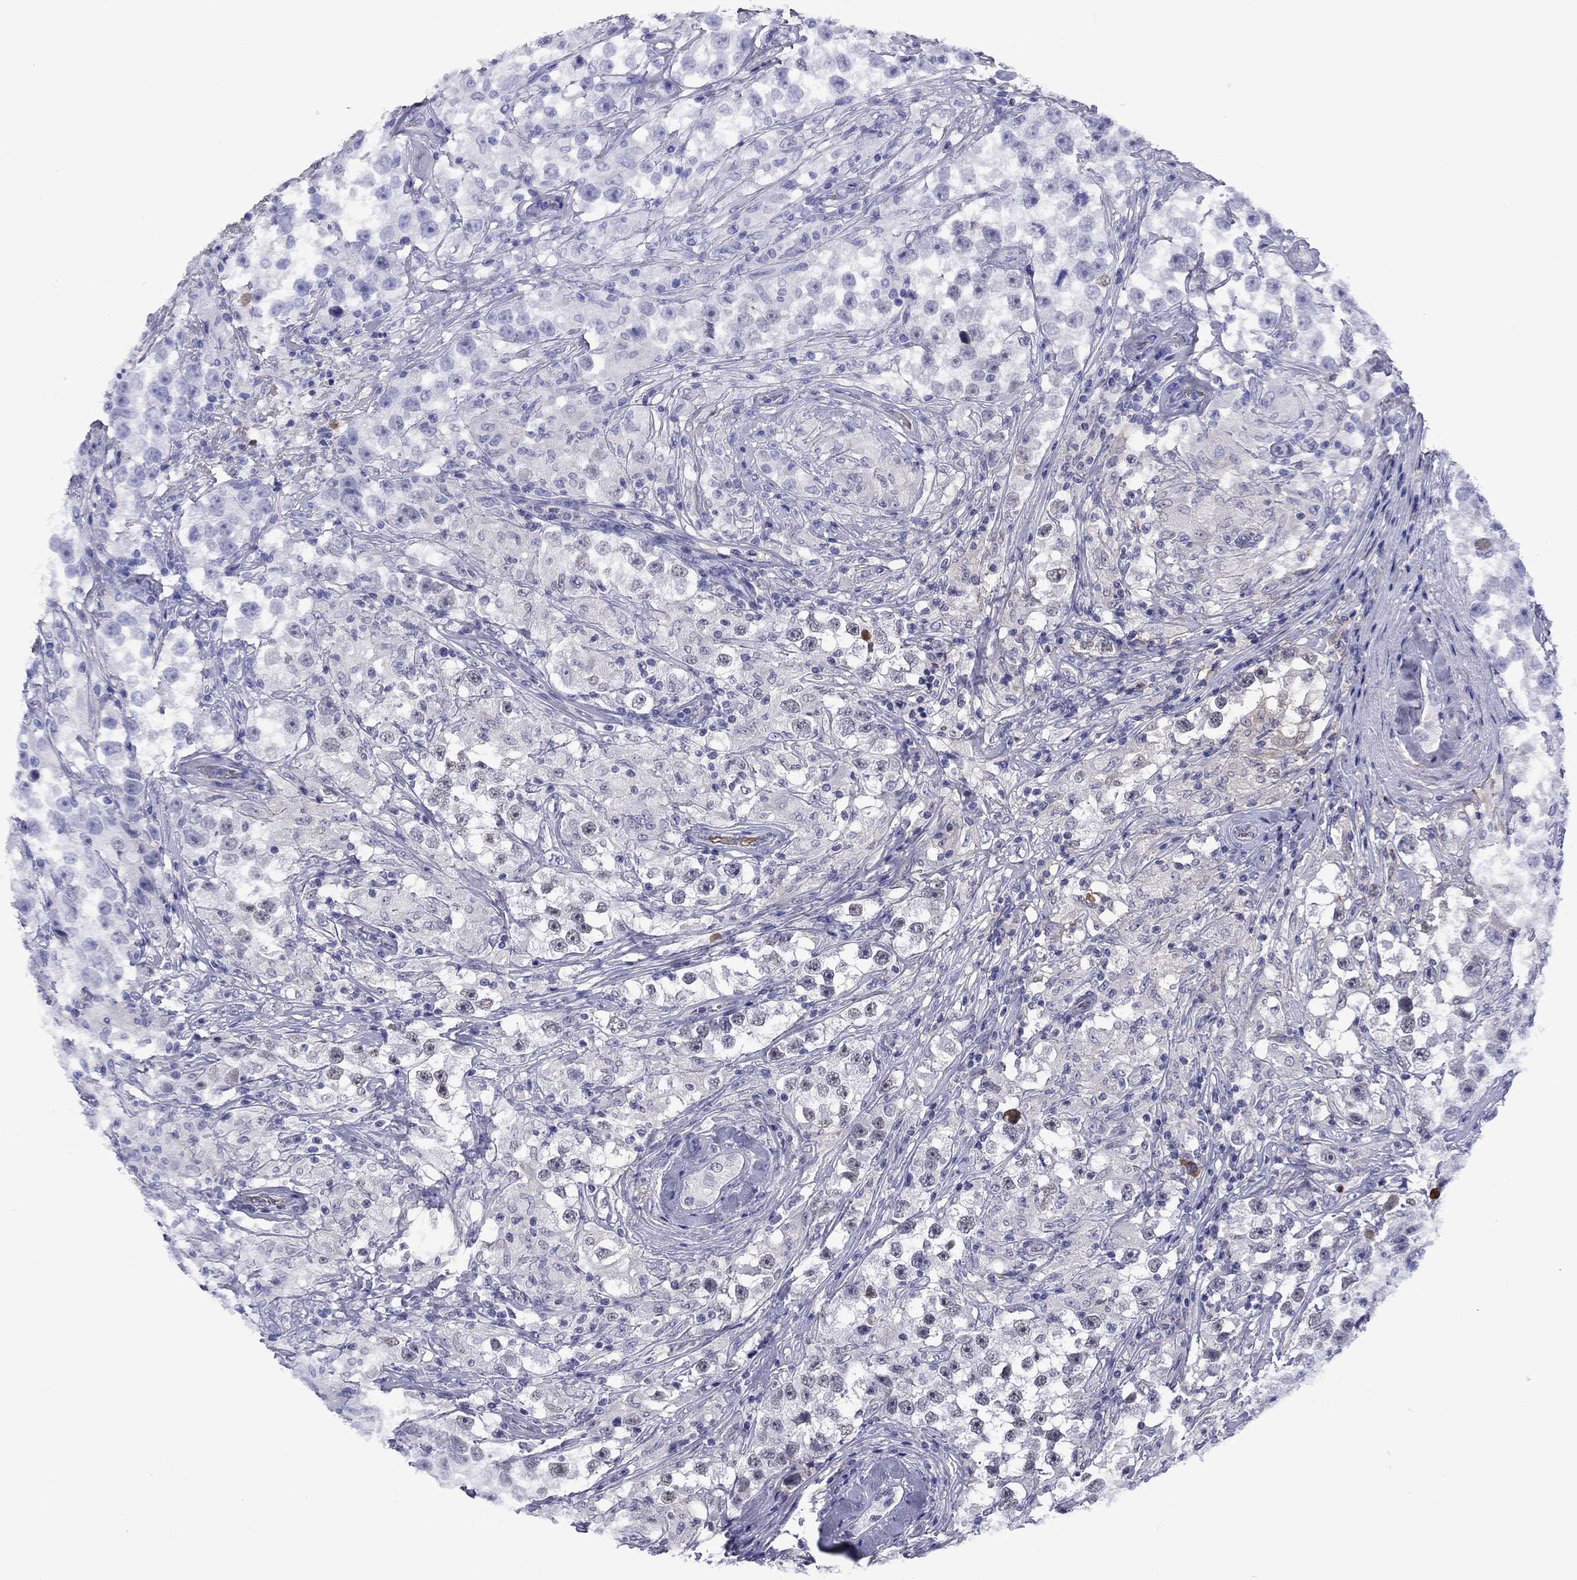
{"staining": {"intensity": "negative", "quantity": "none", "location": "none"}, "tissue": "testis cancer", "cell_type": "Tumor cells", "image_type": "cancer", "snomed": [{"axis": "morphology", "description": "Seminoma, NOS"}, {"axis": "topography", "description": "Testis"}], "caption": "The micrograph shows no staining of tumor cells in seminoma (testis).", "gene": "APOA2", "patient": {"sex": "male", "age": 46}}